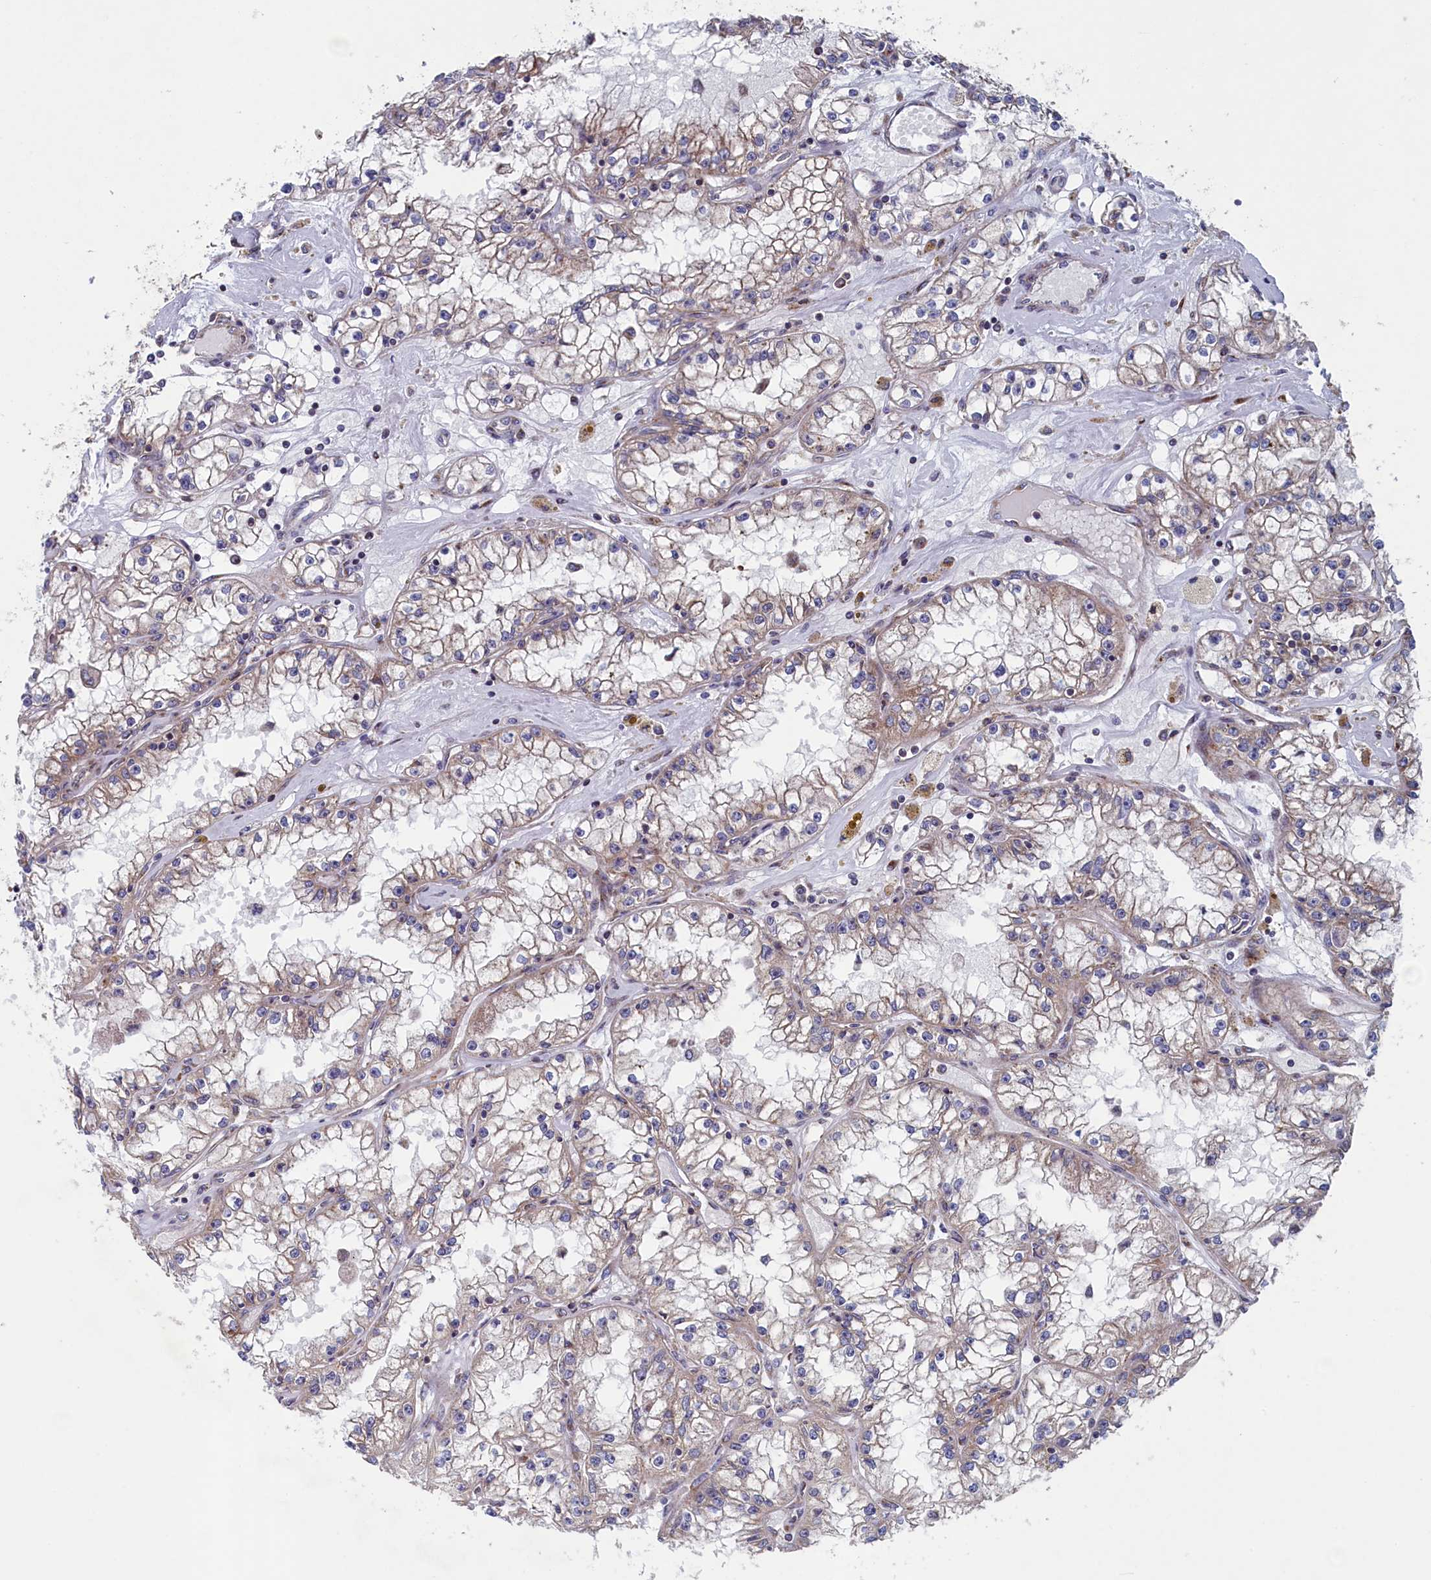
{"staining": {"intensity": "negative", "quantity": "none", "location": "none"}, "tissue": "renal cancer", "cell_type": "Tumor cells", "image_type": "cancer", "snomed": [{"axis": "morphology", "description": "Adenocarcinoma, NOS"}, {"axis": "topography", "description": "Kidney"}], "caption": "Immunohistochemical staining of renal adenocarcinoma shows no significant staining in tumor cells. (IHC, brightfield microscopy, high magnification).", "gene": "MTFMT", "patient": {"sex": "male", "age": 56}}